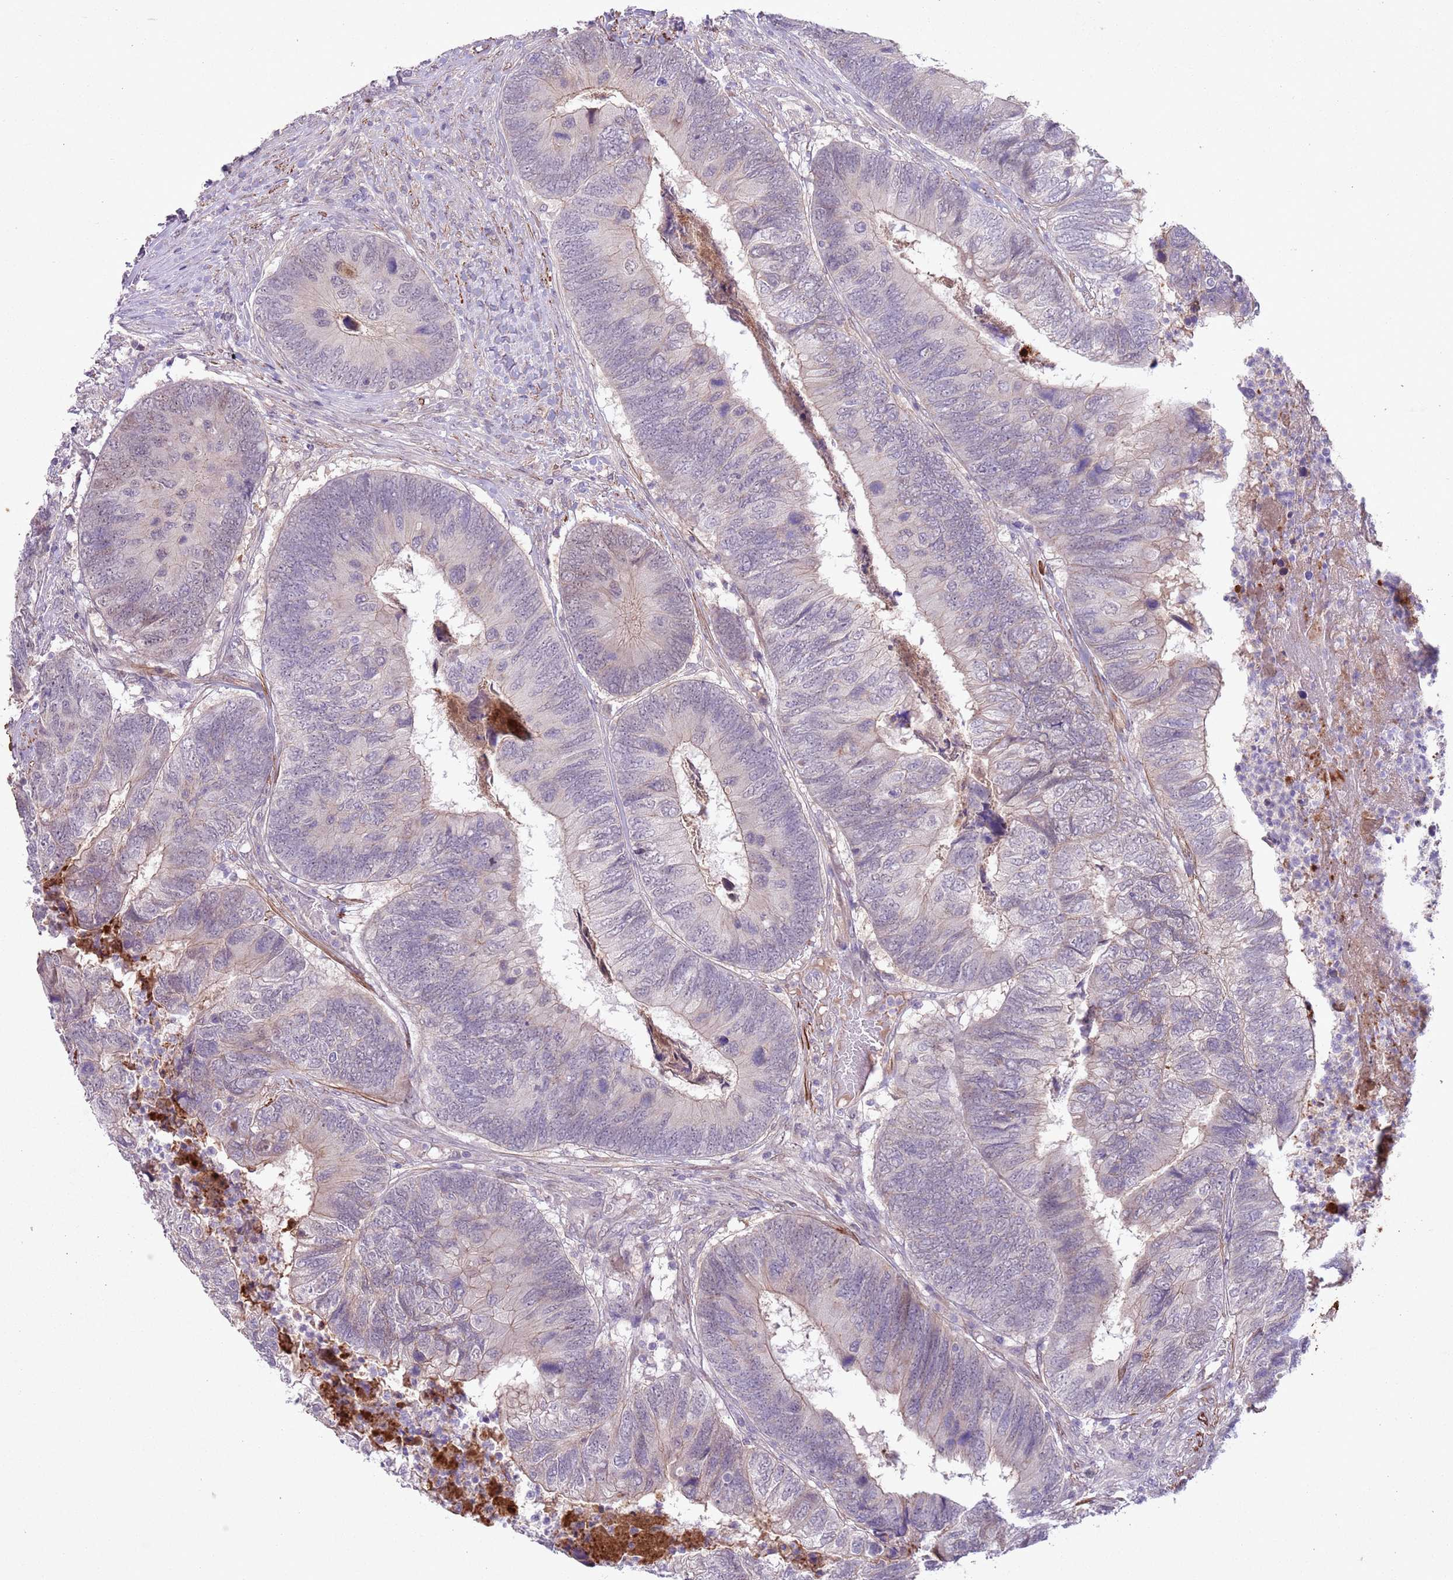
{"staining": {"intensity": "weak", "quantity": "<25%", "location": "nuclear"}, "tissue": "colorectal cancer", "cell_type": "Tumor cells", "image_type": "cancer", "snomed": [{"axis": "morphology", "description": "Adenocarcinoma, NOS"}, {"axis": "topography", "description": "Colon"}], "caption": "IHC photomicrograph of neoplastic tissue: human colorectal cancer stained with DAB (3,3'-diaminobenzidine) displays no significant protein staining in tumor cells.", "gene": "CCNI", "patient": {"sex": "female", "age": 67}}